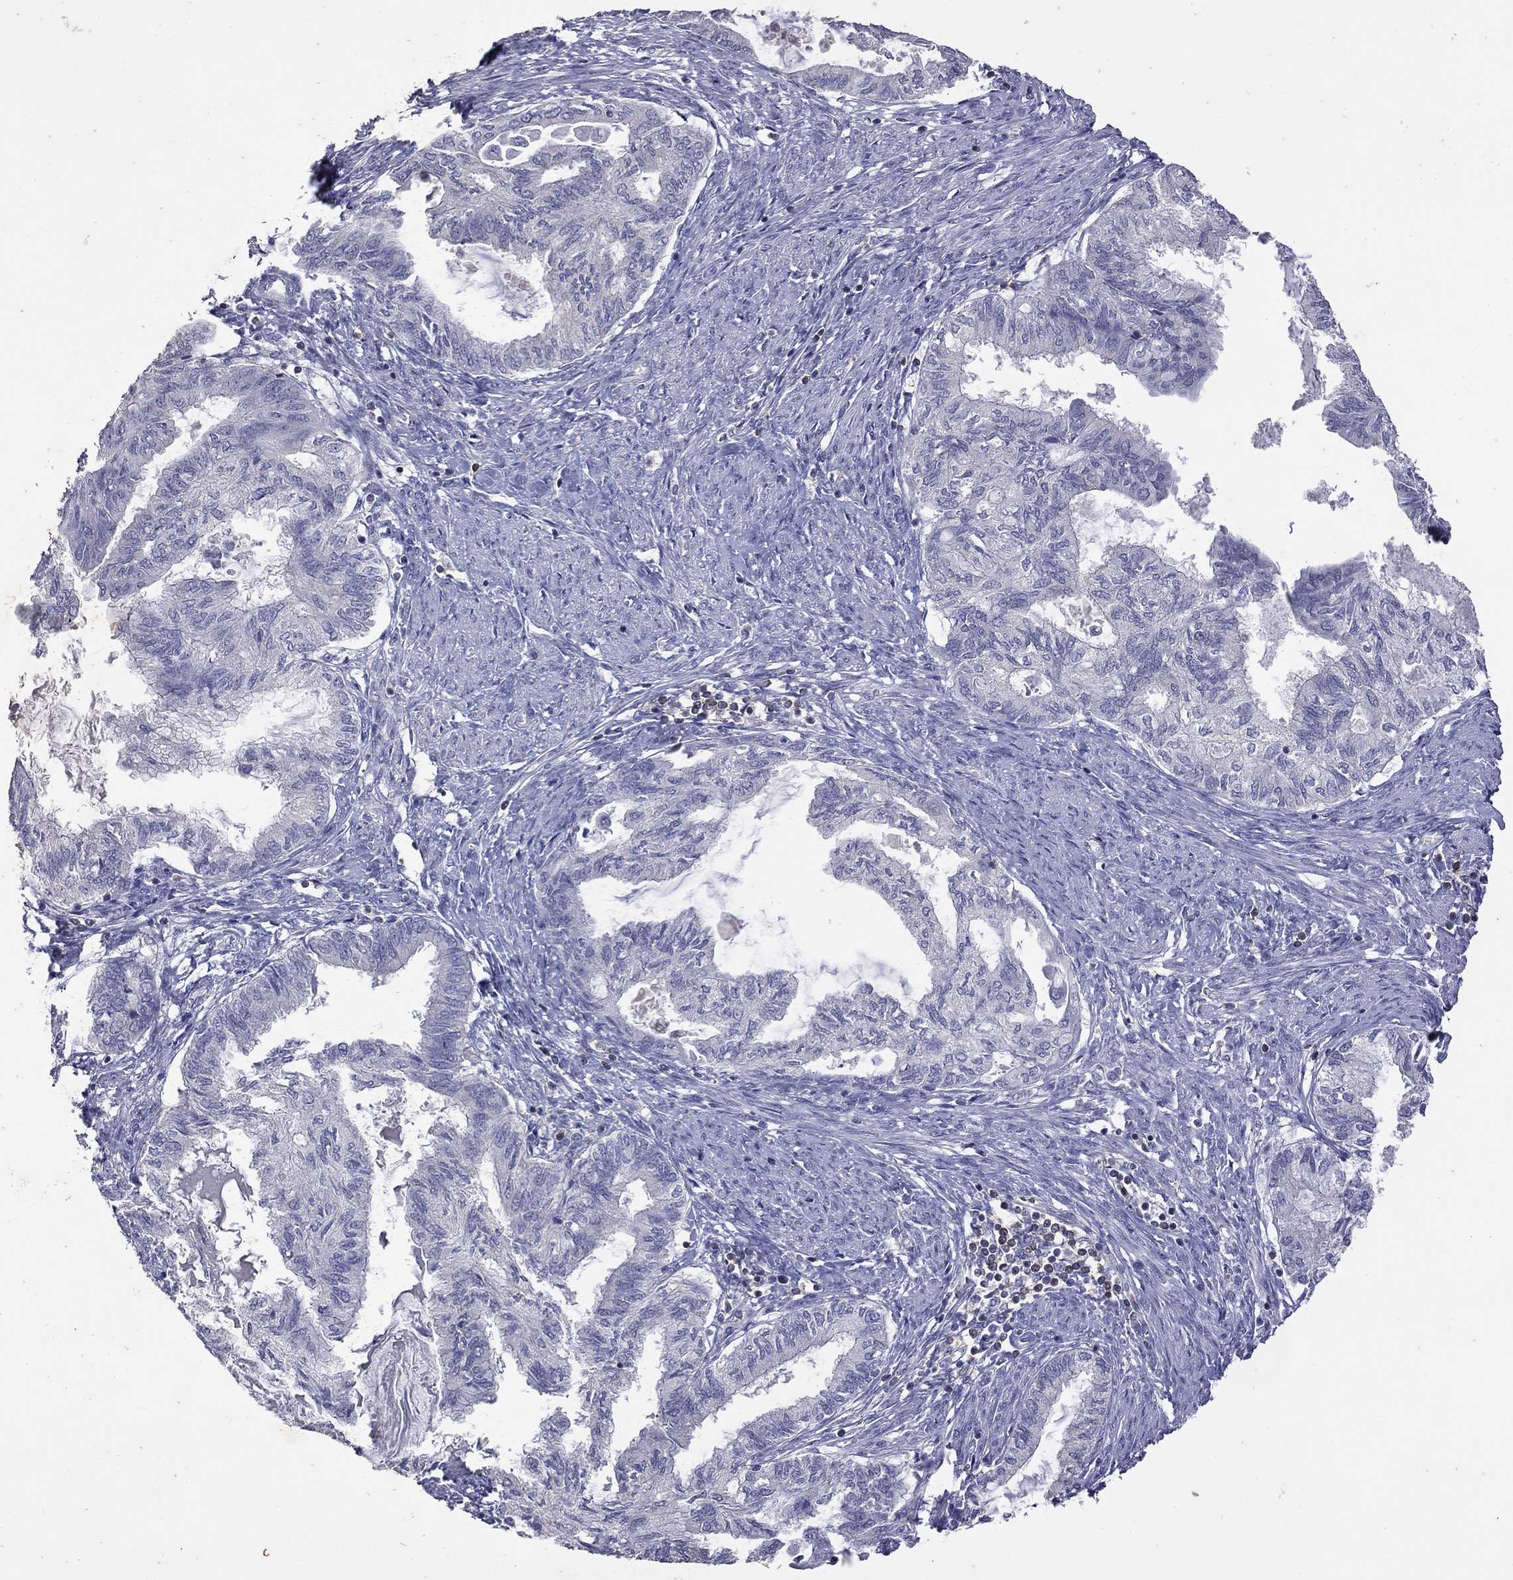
{"staining": {"intensity": "negative", "quantity": "none", "location": "none"}, "tissue": "endometrial cancer", "cell_type": "Tumor cells", "image_type": "cancer", "snomed": [{"axis": "morphology", "description": "Adenocarcinoma, NOS"}, {"axis": "topography", "description": "Endometrium"}], "caption": "Immunohistochemistry image of neoplastic tissue: human endometrial adenocarcinoma stained with DAB (3,3'-diaminobenzidine) reveals no significant protein expression in tumor cells.", "gene": "IPCEF1", "patient": {"sex": "female", "age": 86}}